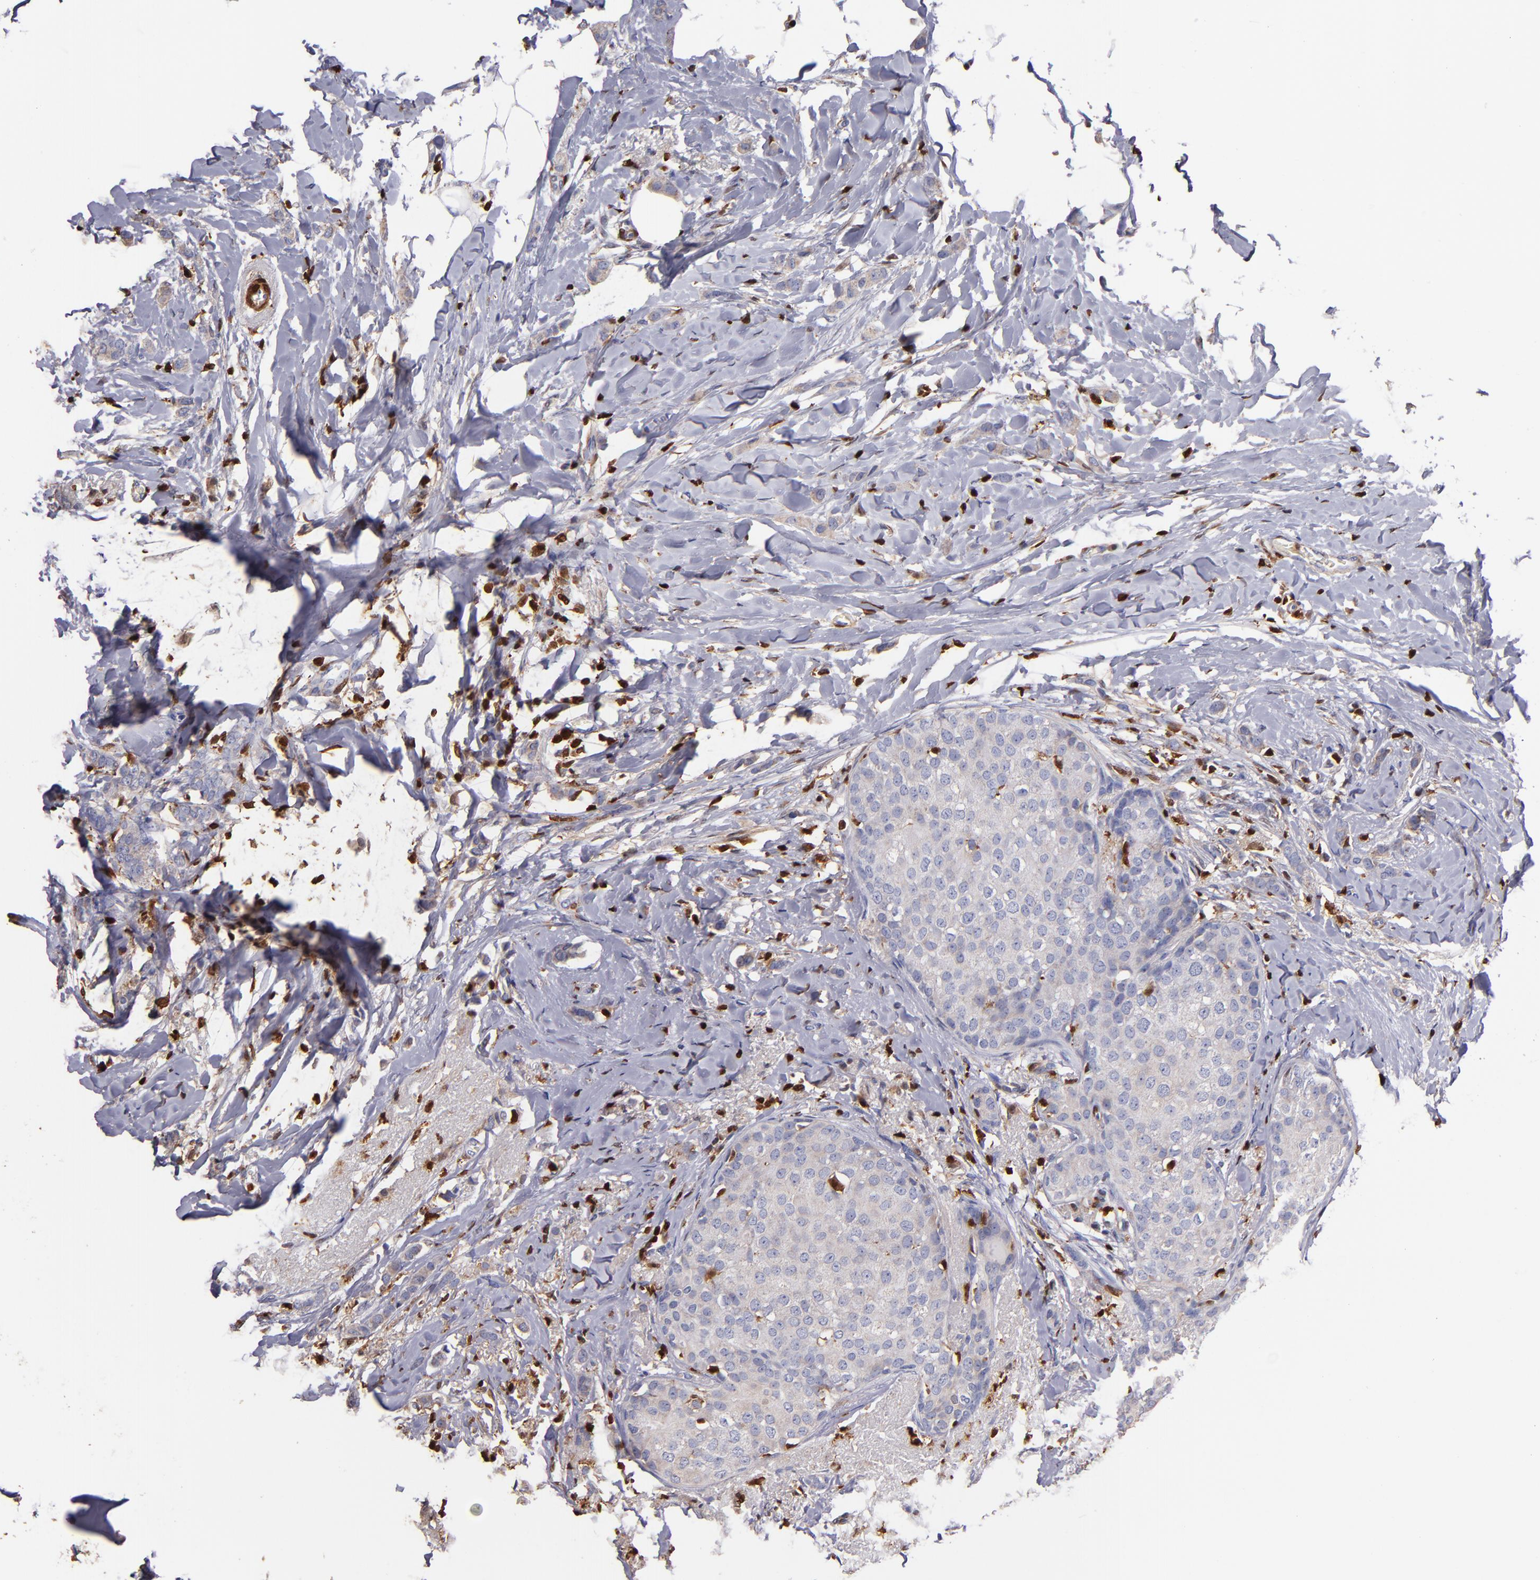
{"staining": {"intensity": "weak", "quantity": "<25%", "location": "cytoplasmic/membranous"}, "tissue": "breast cancer", "cell_type": "Tumor cells", "image_type": "cancer", "snomed": [{"axis": "morphology", "description": "Lobular carcinoma"}, {"axis": "topography", "description": "Breast"}], "caption": "DAB (3,3'-diaminobenzidine) immunohistochemical staining of human breast cancer (lobular carcinoma) displays no significant expression in tumor cells.", "gene": "S100A4", "patient": {"sex": "female", "age": 55}}